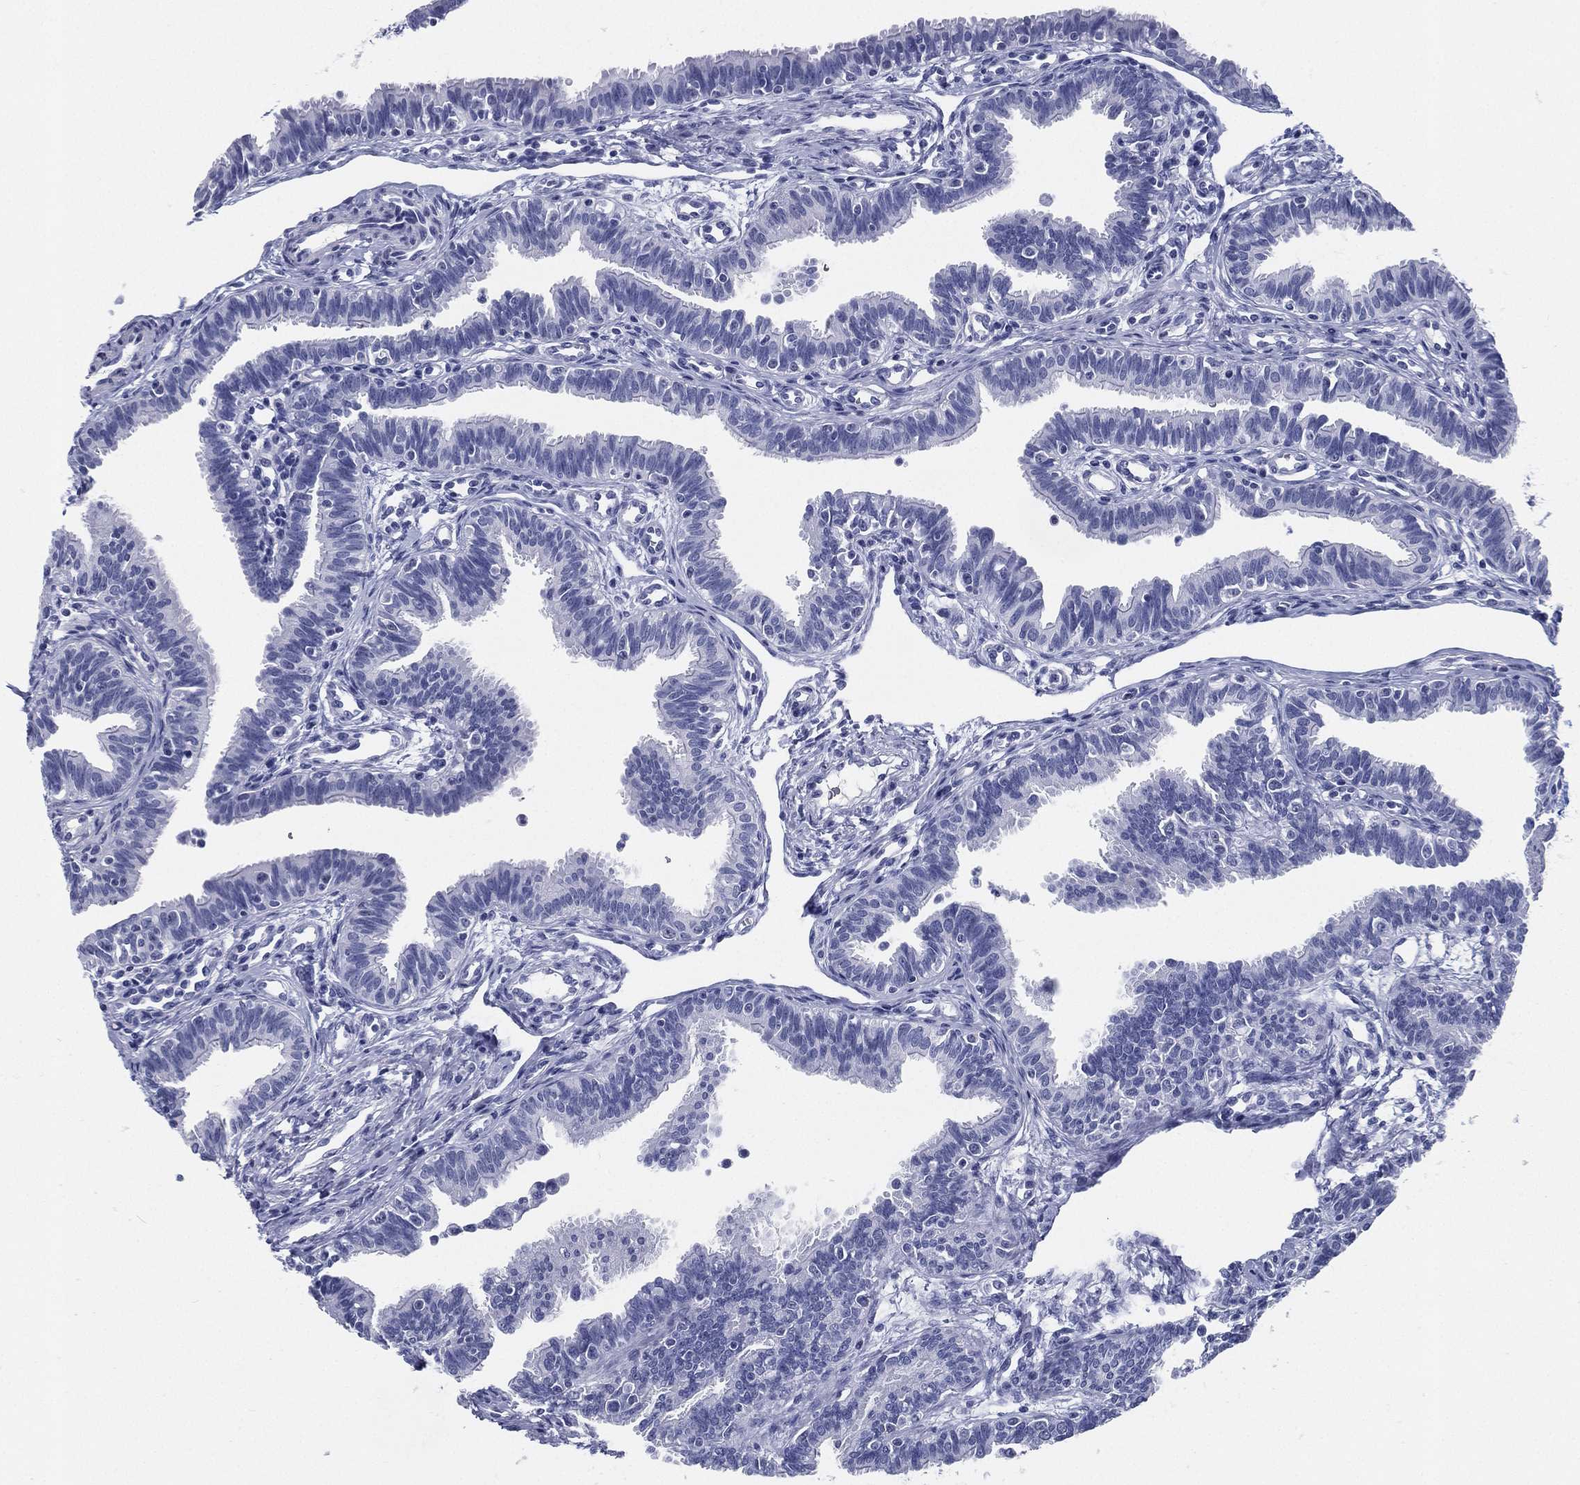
{"staining": {"intensity": "negative", "quantity": "none", "location": "none"}, "tissue": "fallopian tube", "cell_type": "Glandular cells", "image_type": "normal", "snomed": [{"axis": "morphology", "description": "Normal tissue, NOS"}, {"axis": "topography", "description": "Fallopian tube"}], "caption": "An immunohistochemistry (IHC) photomicrograph of normal fallopian tube is shown. There is no staining in glandular cells of fallopian tube.", "gene": "ATP1B2", "patient": {"sex": "female", "age": 36}}